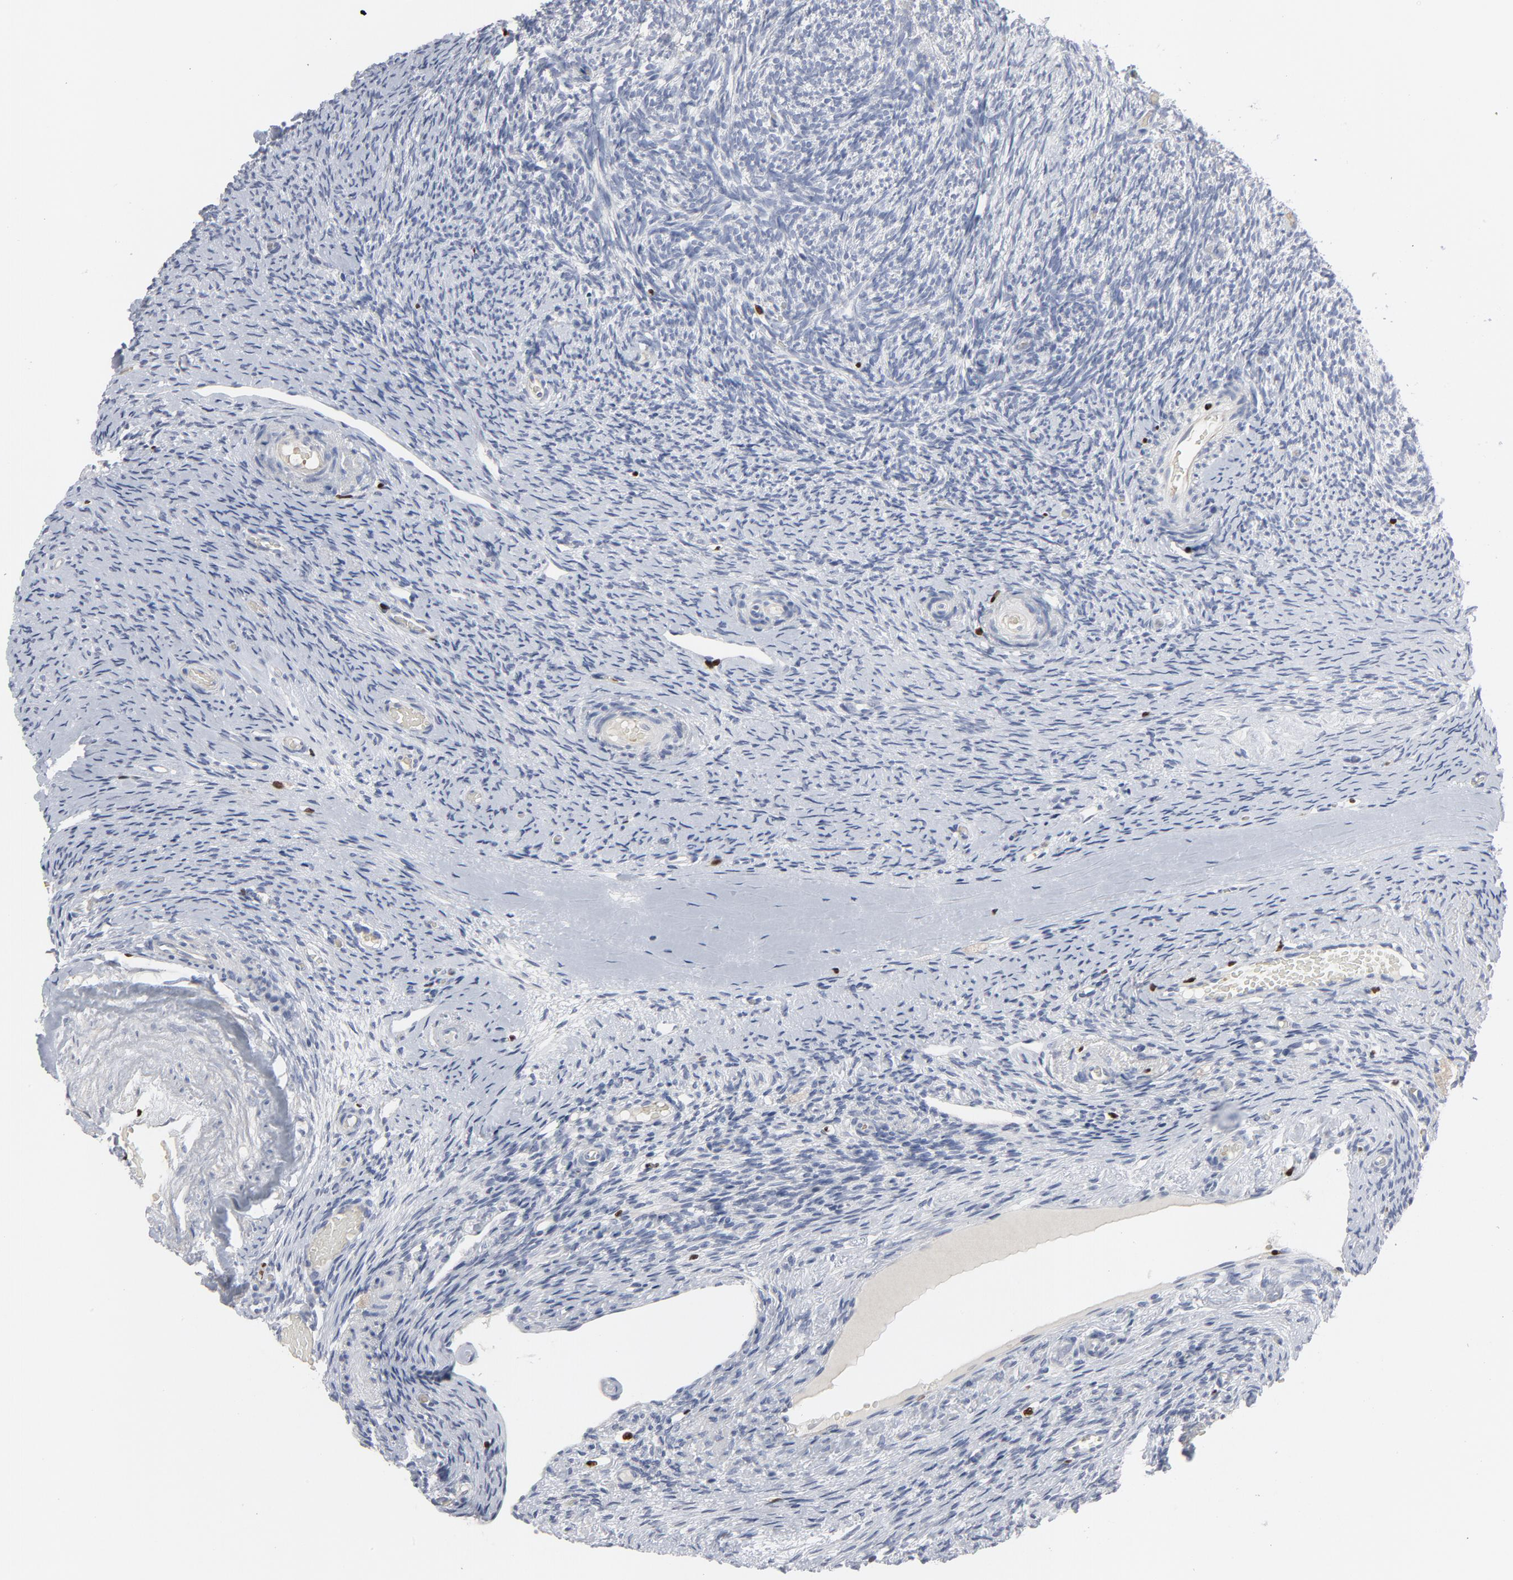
{"staining": {"intensity": "negative", "quantity": "none", "location": "none"}, "tissue": "ovary", "cell_type": "Ovarian stroma cells", "image_type": "normal", "snomed": [{"axis": "morphology", "description": "Normal tissue, NOS"}, {"axis": "topography", "description": "Ovary"}], "caption": "There is no significant expression in ovarian stroma cells of ovary.", "gene": "SPI1", "patient": {"sex": "female", "age": 60}}